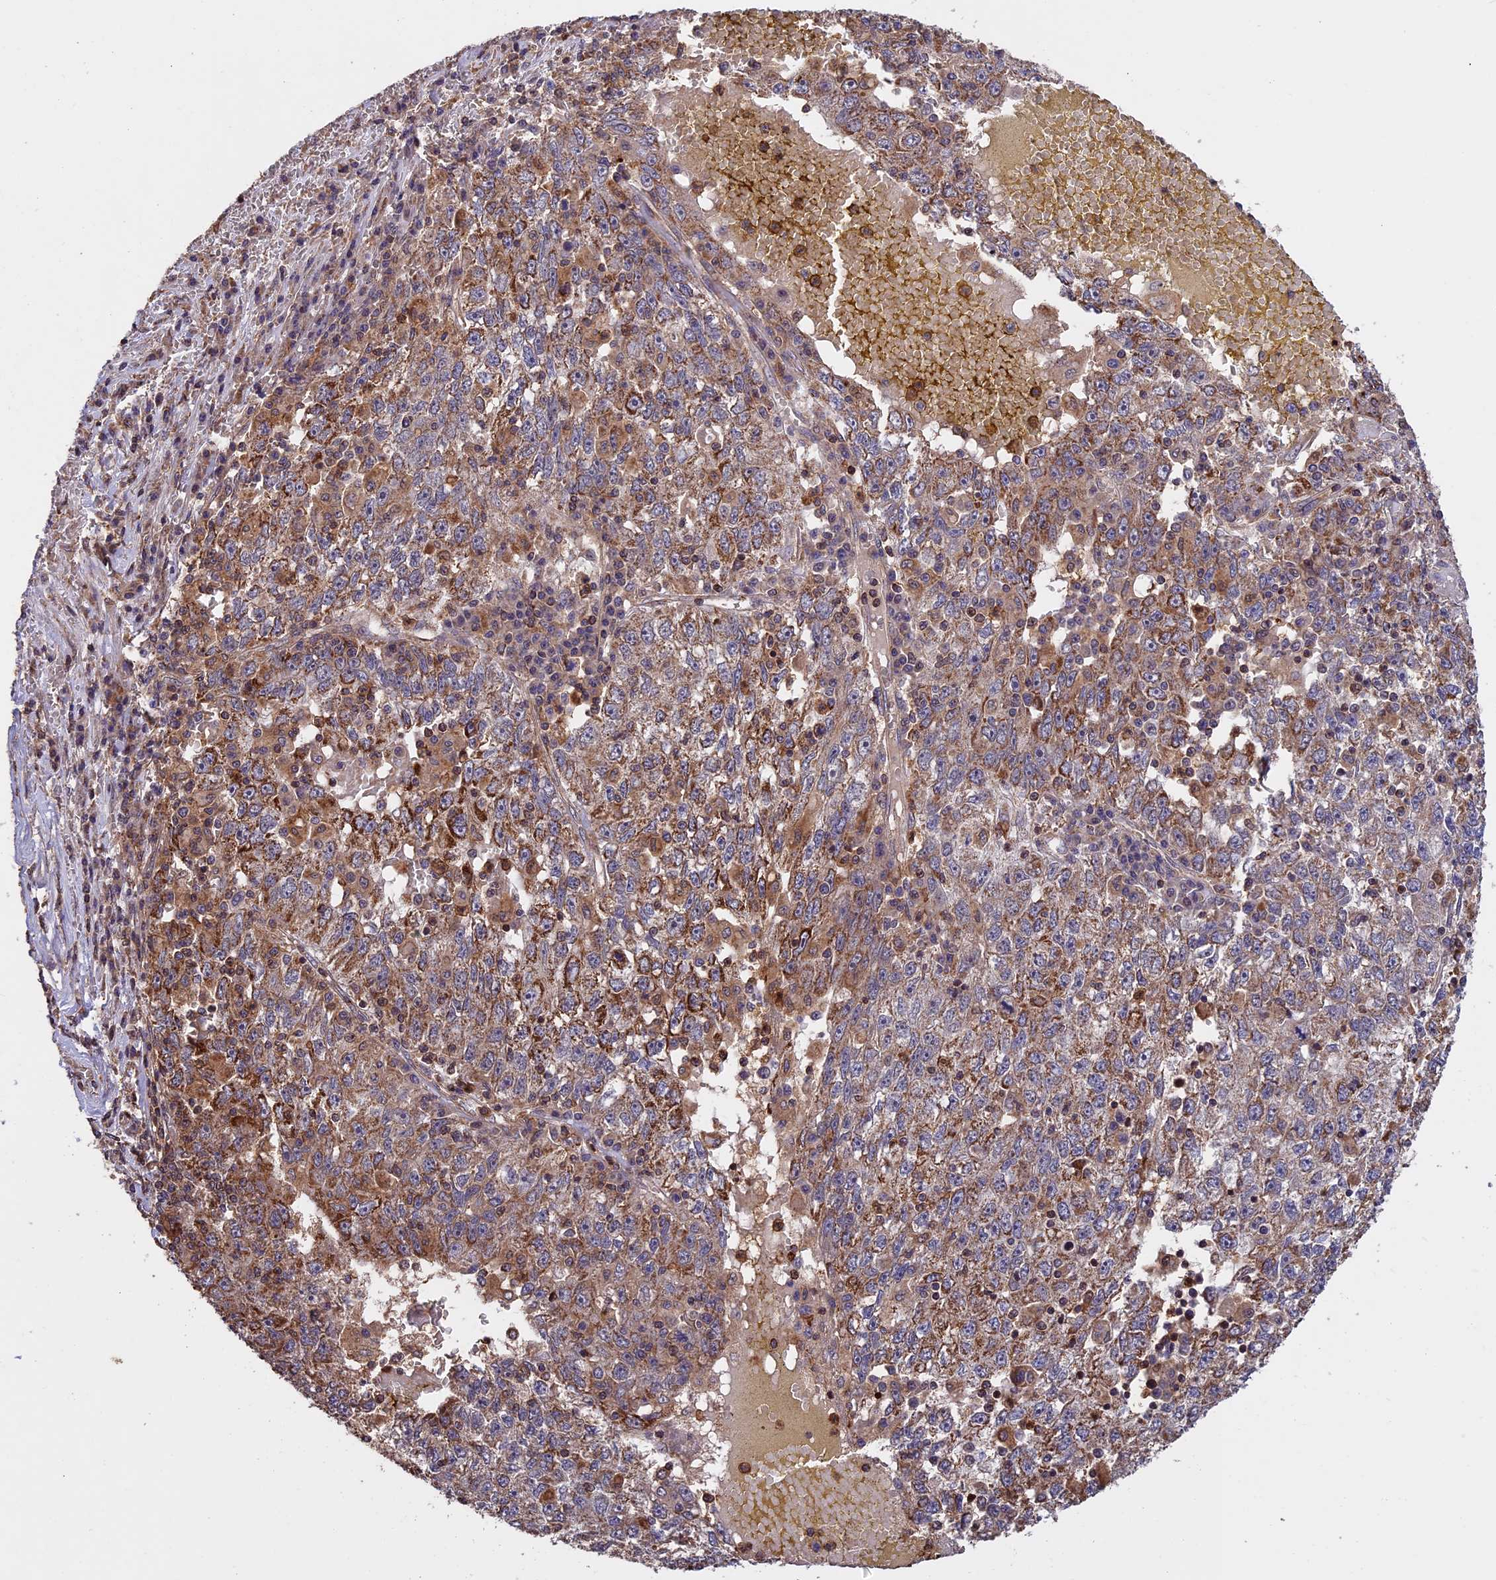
{"staining": {"intensity": "moderate", "quantity": ">75%", "location": "cytoplasmic/membranous"}, "tissue": "liver cancer", "cell_type": "Tumor cells", "image_type": "cancer", "snomed": [{"axis": "morphology", "description": "Carcinoma, Hepatocellular, NOS"}, {"axis": "topography", "description": "Liver"}], "caption": "There is medium levels of moderate cytoplasmic/membranous expression in tumor cells of liver hepatocellular carcinoma, as demonstrated by immunohistochemical staining (brown color).", "gene": "PKD2L2", "patient": {"sex": "male", "age": 49}}